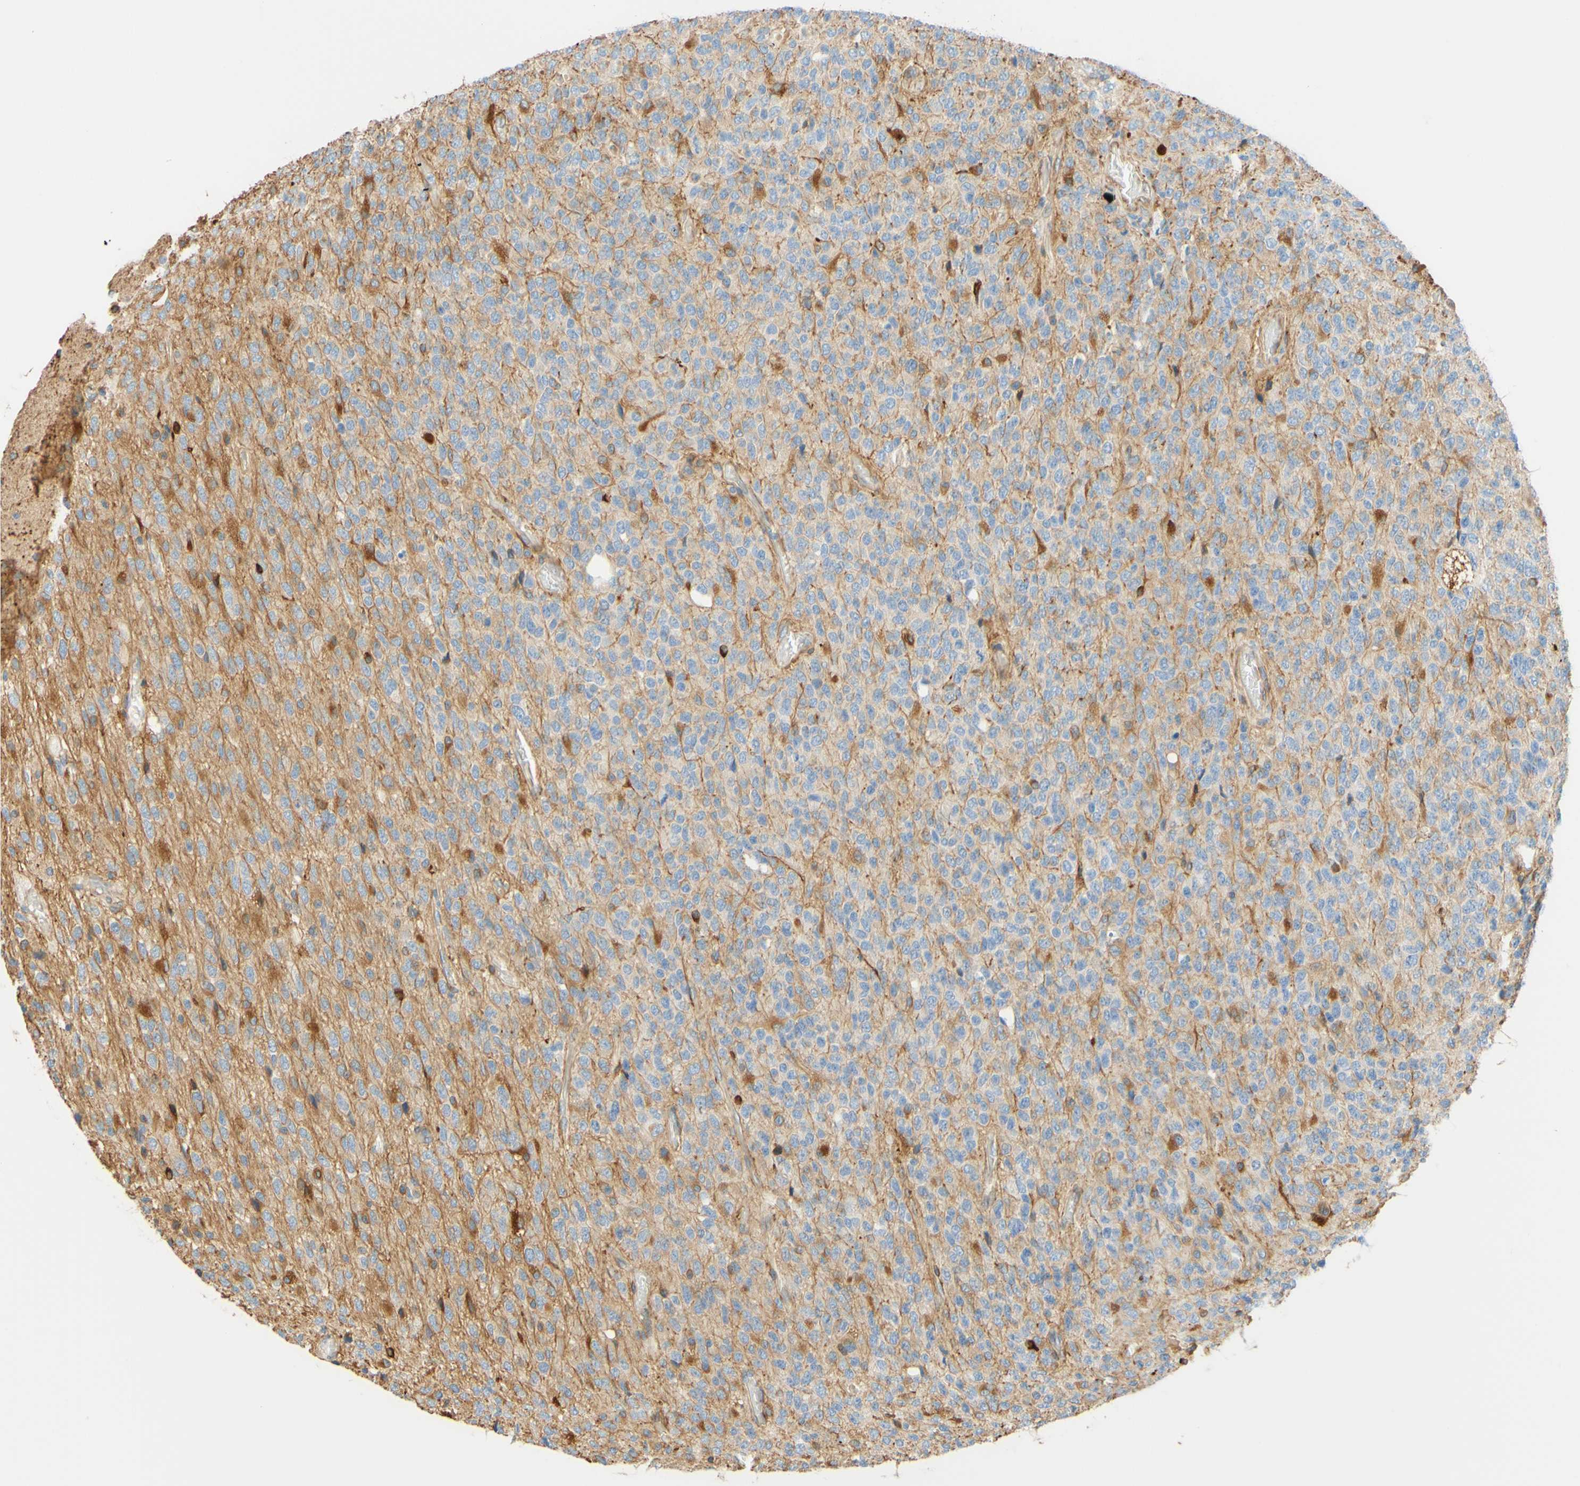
{"staining": {"intensity": "moderate", "quantity": "25%-75%", "location": "cytoplasmic/membranous"}, "tissue": "glioma", "cell_type": "Tumor cells", "image_type": "cancer", "snomed": [{"axis": "morphology", "description": "Glioma, malignant, High grade"}, {"axis": "topography", "description": "pancreas cauda"}], "caption": "Moderate cytoplasmic/membranous protein expression is seen in about 25%-75% of tumor cells in malignant glioma (high-grade). Nuclei are stained in blue.", "gene": "ENDOD1", "patient": {"sex": "male", "age": 60}}